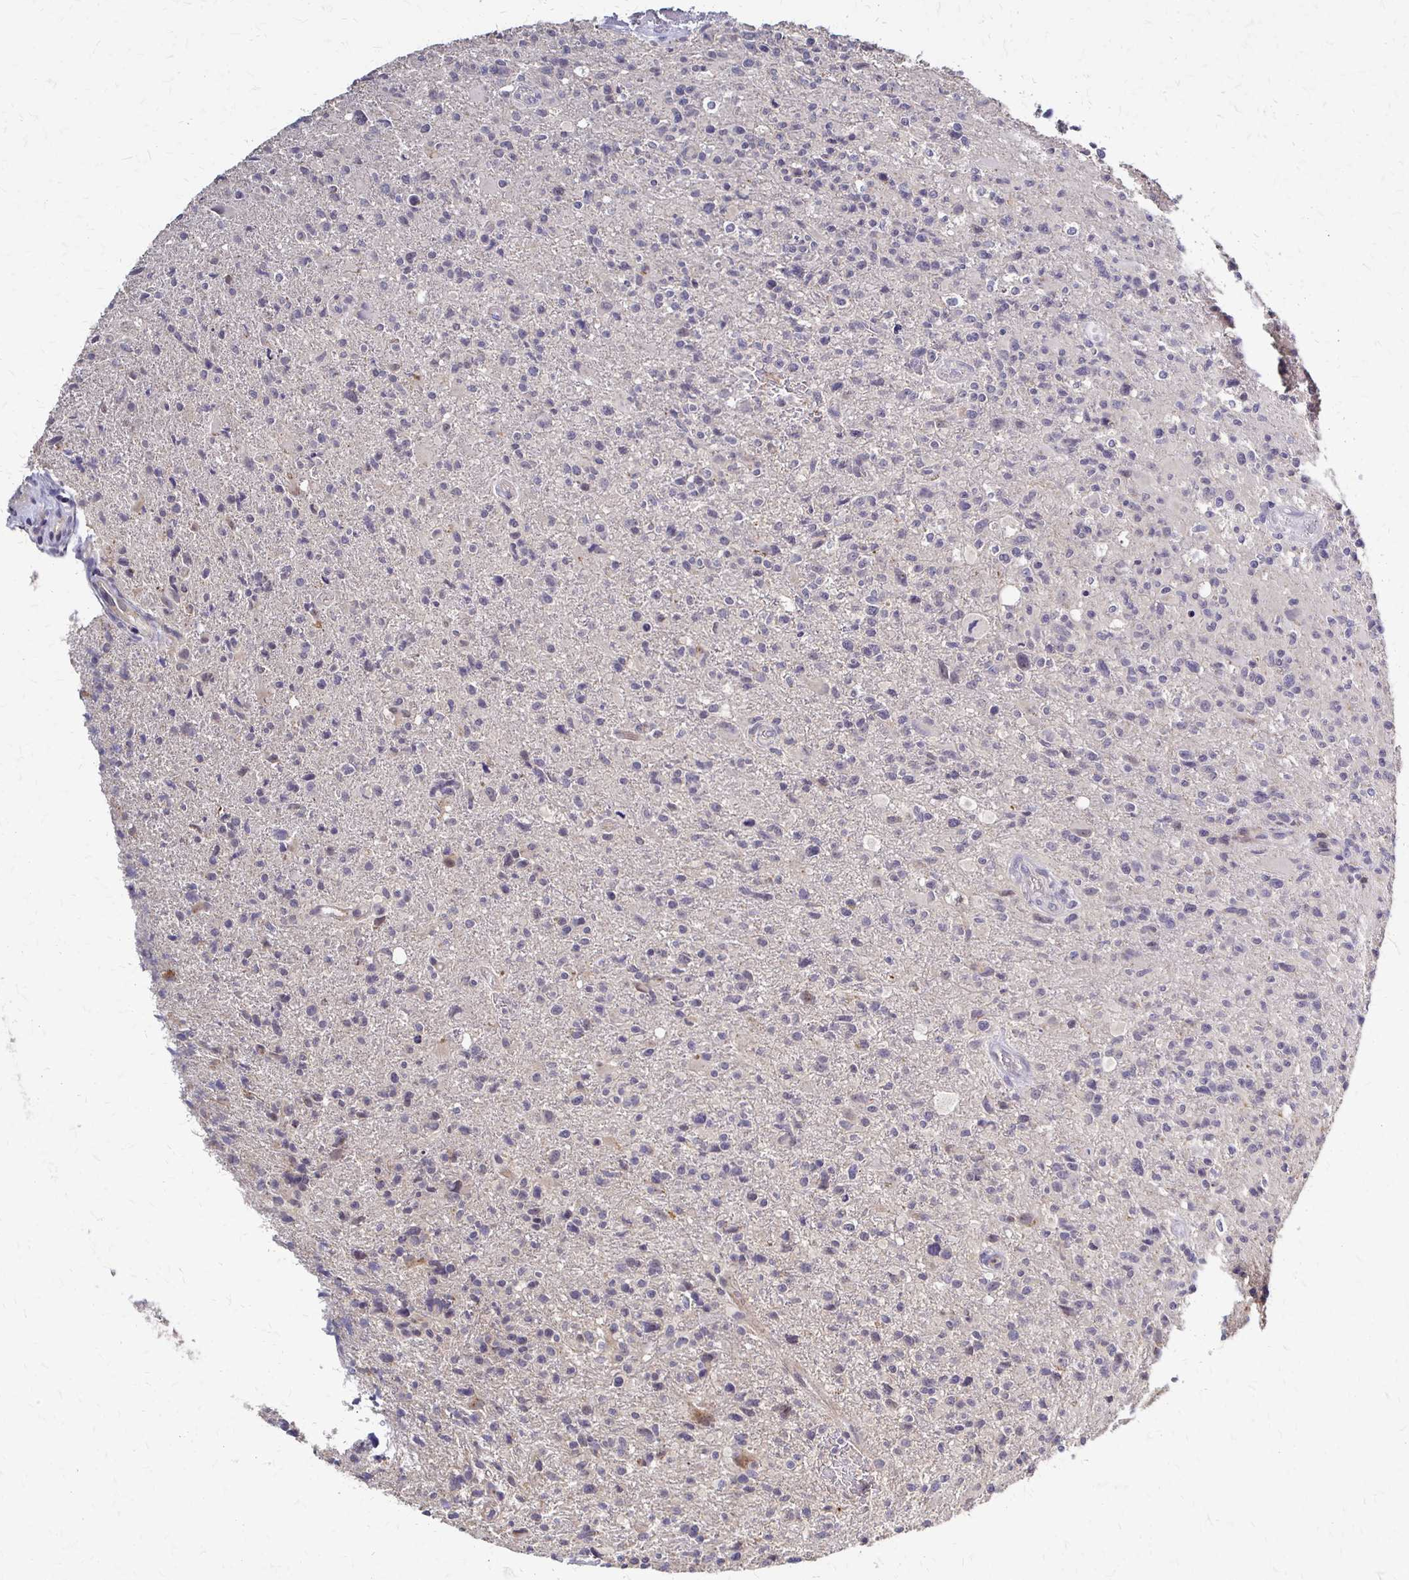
{"staining": {"intensity": "negative", "quantity": "none", "location": "none"}, "tissue": "glioma", "cell_type": "Tumor cells", "image_type": "cancer", "snomed": [{"axis": "morphology", "description": "Glioma, malignant, High grade"}, {"axis": "topography", "description": "Brain"}], "caption": "Immunohistochemistry (IHC) histopathology image of neoplastic tissue: human glioma stained with DAB demonstrates no significant protein expression in tumor cells. (DAB IHC visualized using brightfield microscopy, high magnification).", "gene": "SLC9A9", "patient": {"sex": "male", "age": 63}}